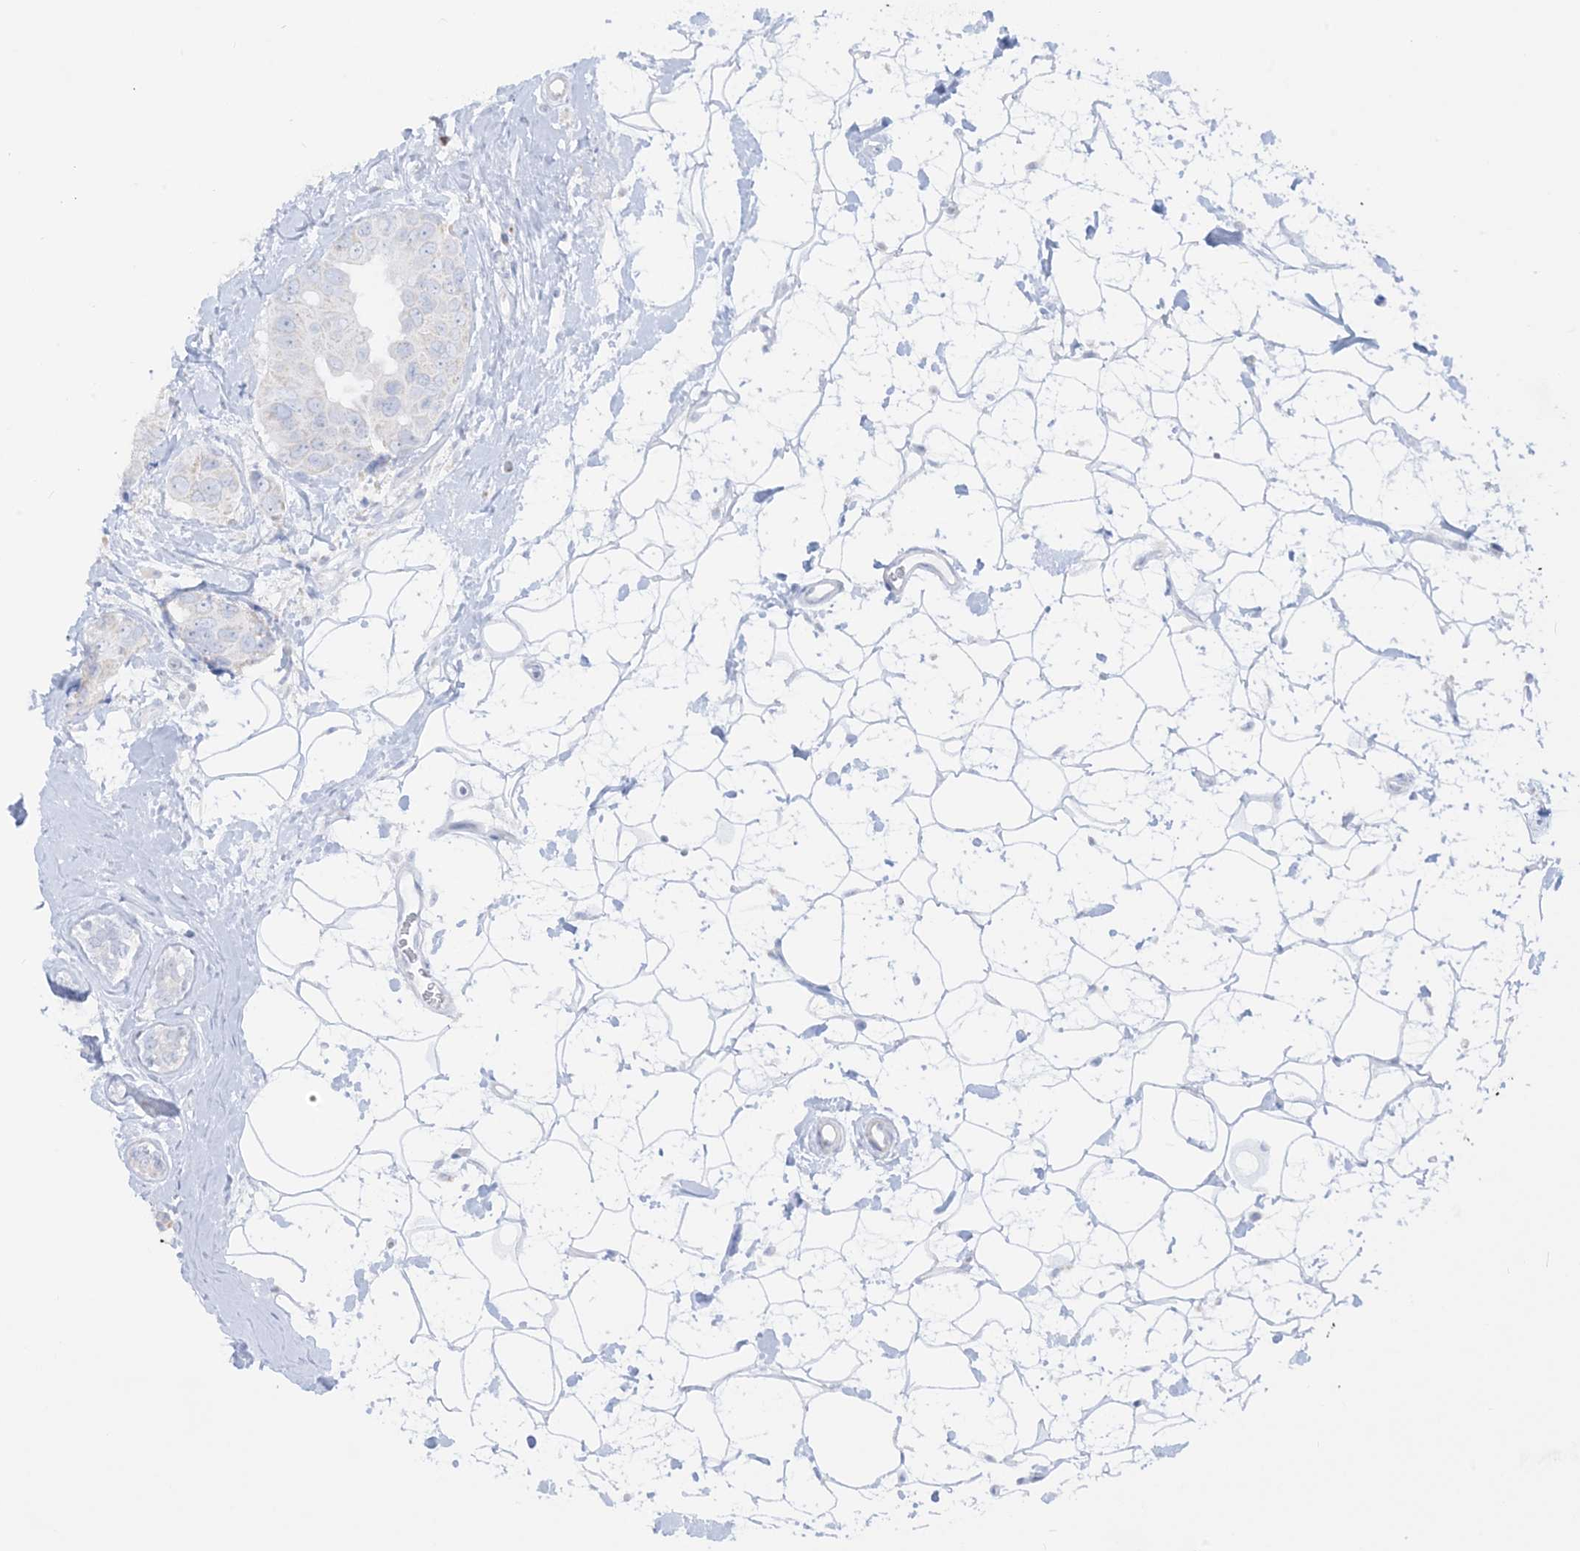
{"staining": {"intensity": "negative", "quantity": "none", "location": "none"}, "tissue": "breast cancer", "cell_type": "Tumor cells", "image_type": "cancer", "snomed": [{"axis": "morphology", "description": "Normal tissue, NOS"}, {"axis": "morphology", "description": "Duct carcinoma"}, {"axis": "topography", "description": "Breast"}], "caption": "DAB immunohistochemical staining of human breast cancer exhibits no significant expression in tumor cells.", "gene": "SLC26A3", "patient": {"sex": "female", "age": 39}}